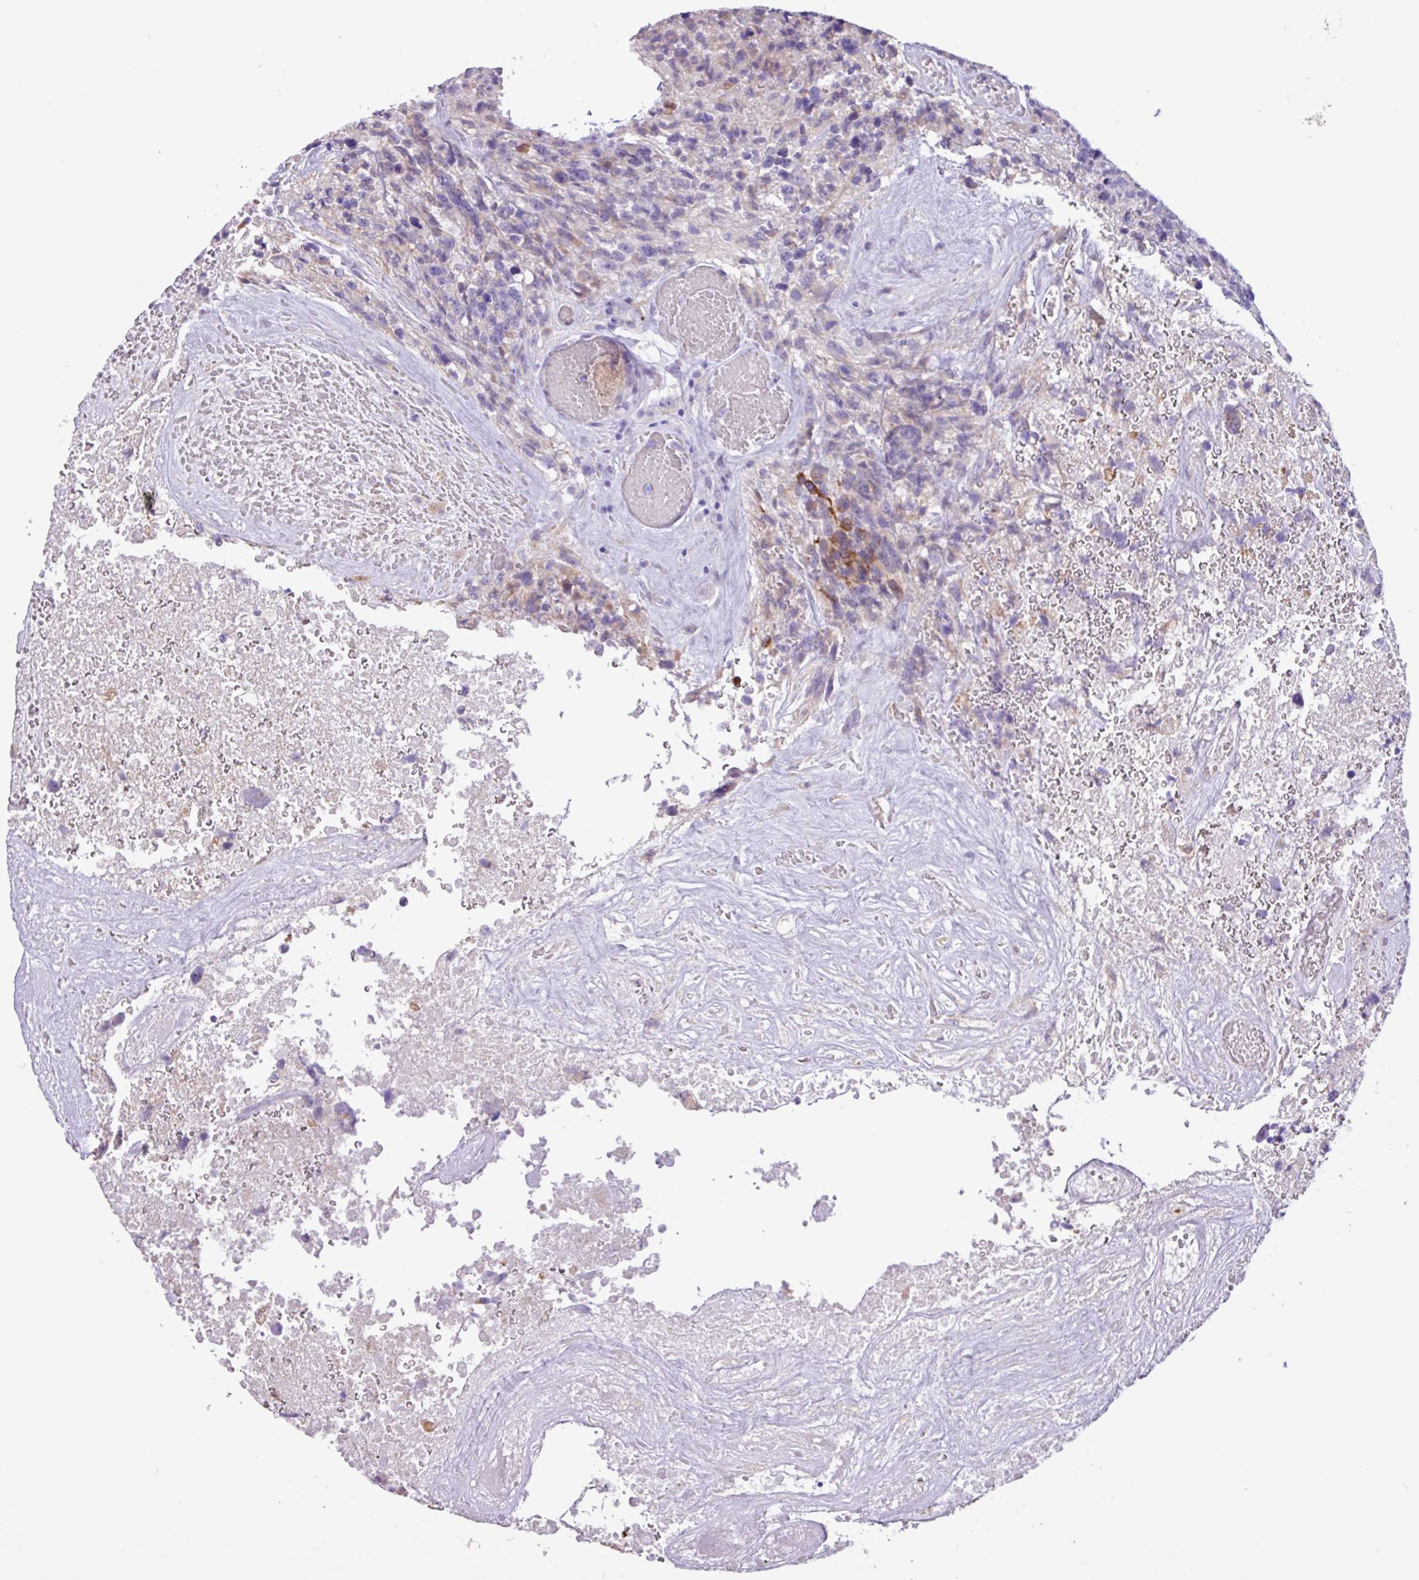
{"staining": {"intensity": "negative", "quantity": "none", "location": "none"}, "tissue": "glioma", "cell_type": "Tumor cells", "image_type": "cancer", "snomed": [{"axis": "morphology", "description": "Glioma, malignant, High grade"}, {"axis": "topography", "description": "Brain"}], "caption": "Malignant high-grade glioma was stained to show a protein in brown. There is no significant staining in tumor cells.", "gene": "SLC38A1", "patient": {"sex": "male", "age": 69}}